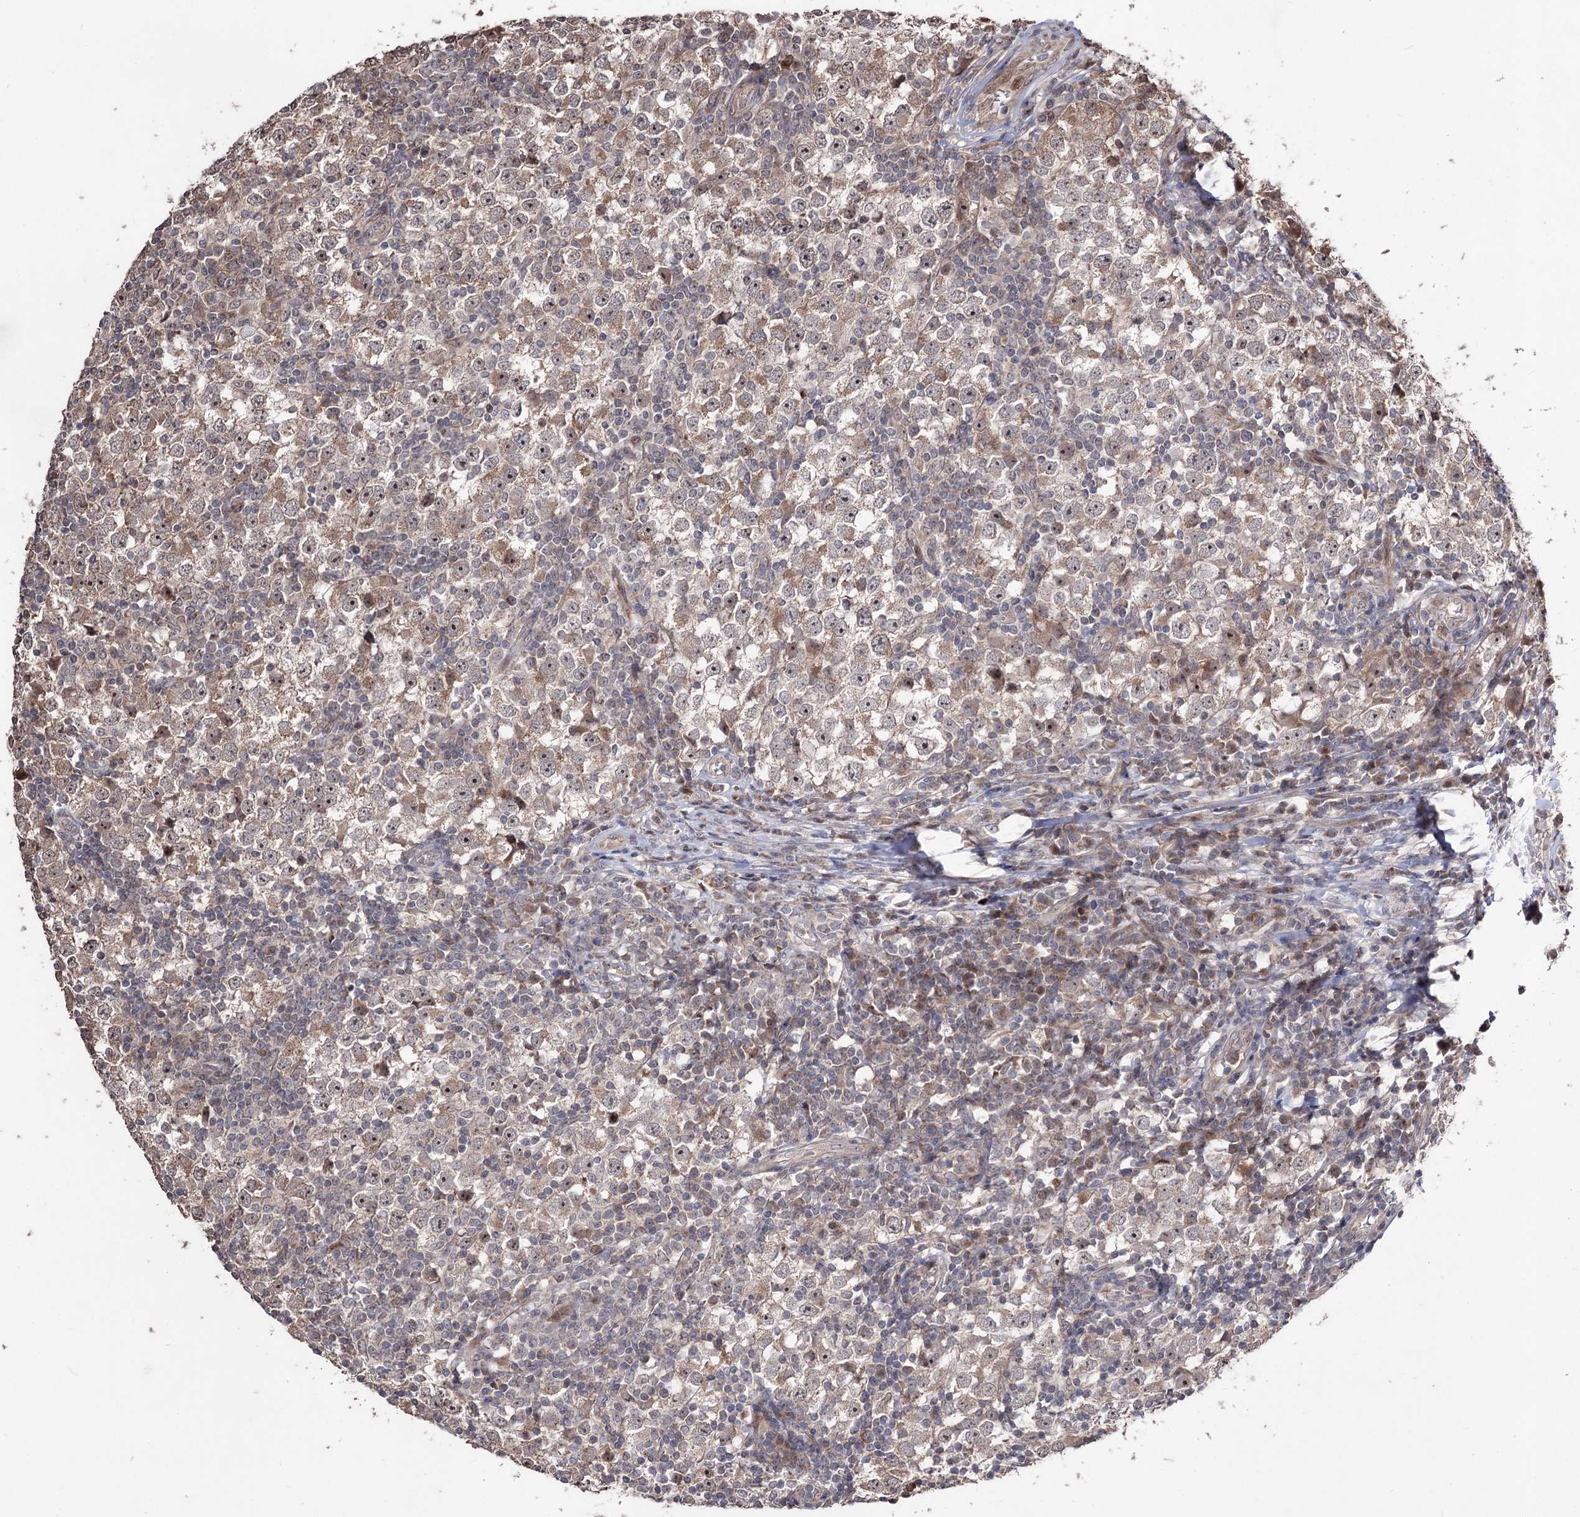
{"staining": {"intensity": "weak", "quantity": ">75%", "location": "cytoplasmic/membranous,nuclear"}, "tissue": "testis cancer", "cell_type": "Tumor cells", "image_type": "cancer", "snomed": [{"axis": "morphology", "description": "Seminoma, NOS"}, {"axis": "topography", "description": "Testis"}], "caption": "Seminoma (testis) was stained to show a protein in brown. There is low levels of weak cytoplasmic/membranous and nuclear staining in about >75% of tumor cells.", "gene": "CPNE8", "patient": {"sex": "male", "age": 65}}